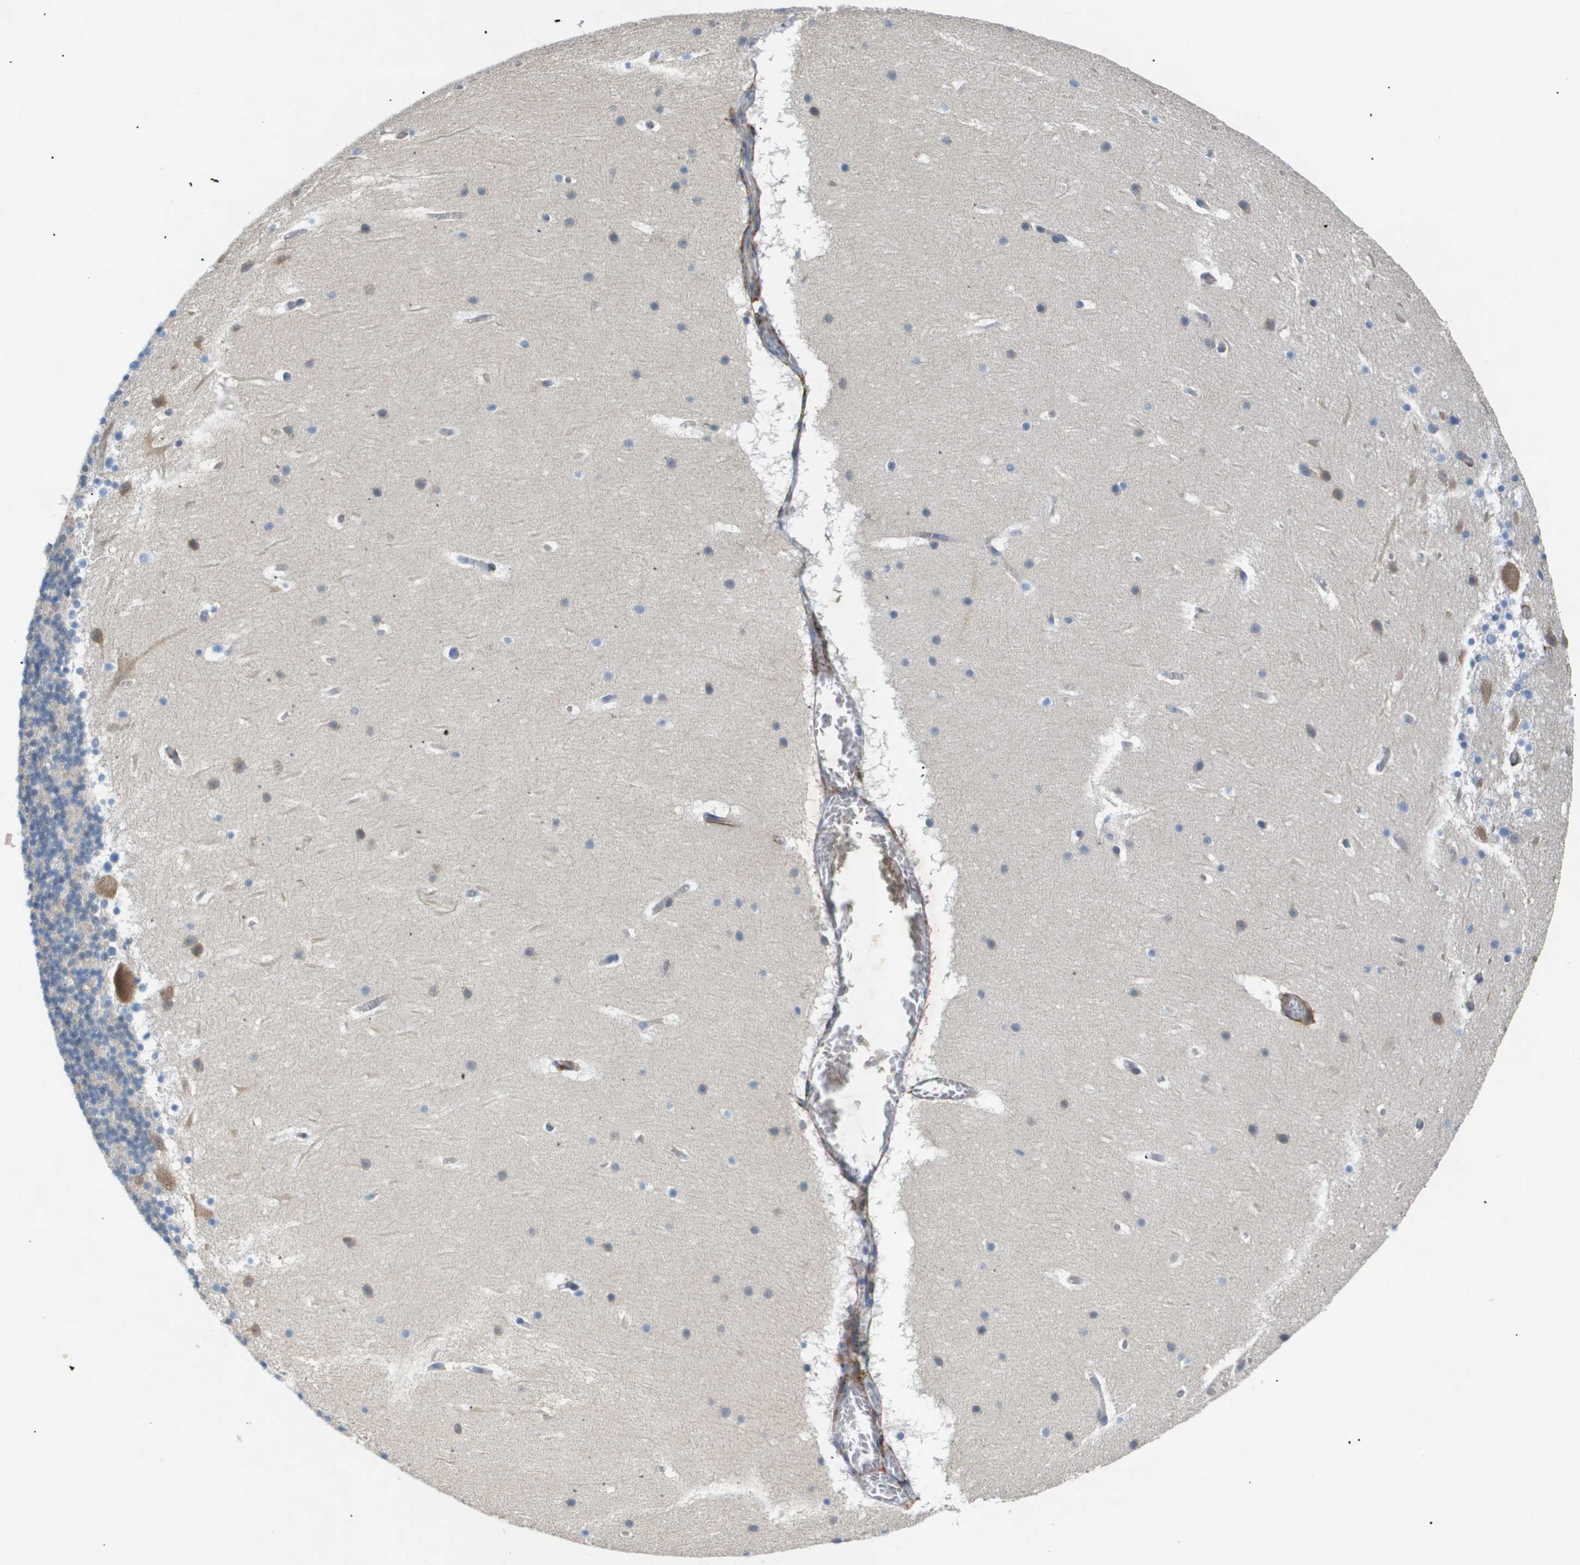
{"staining": {"intensity": "weak", "quantity": "25%-75%", "location": "cytoplasmic/membranous"}, "tissue": "cerebellum", "cell_type": "Cells in granular layer", "image_type": "normal", "snomed": [{"axis": "morphology", "description": "Normal tissue, NOS"}, {"axis": "topography", "description": "Cerebellum"}], "caption": "A low amount of weak cytoplasmic/membranous positivity is identified in approximately 25%-75% of cells in granular layer in benign cerebellum. The protein is stained brown, and the nuclei are stained in blue (DAB (3,3'-diaminobenzidine) IHC with brightfield microscopy, high magnification).", "gene": "OTUD5", "patient": {"sex": "male", "age": 45}}